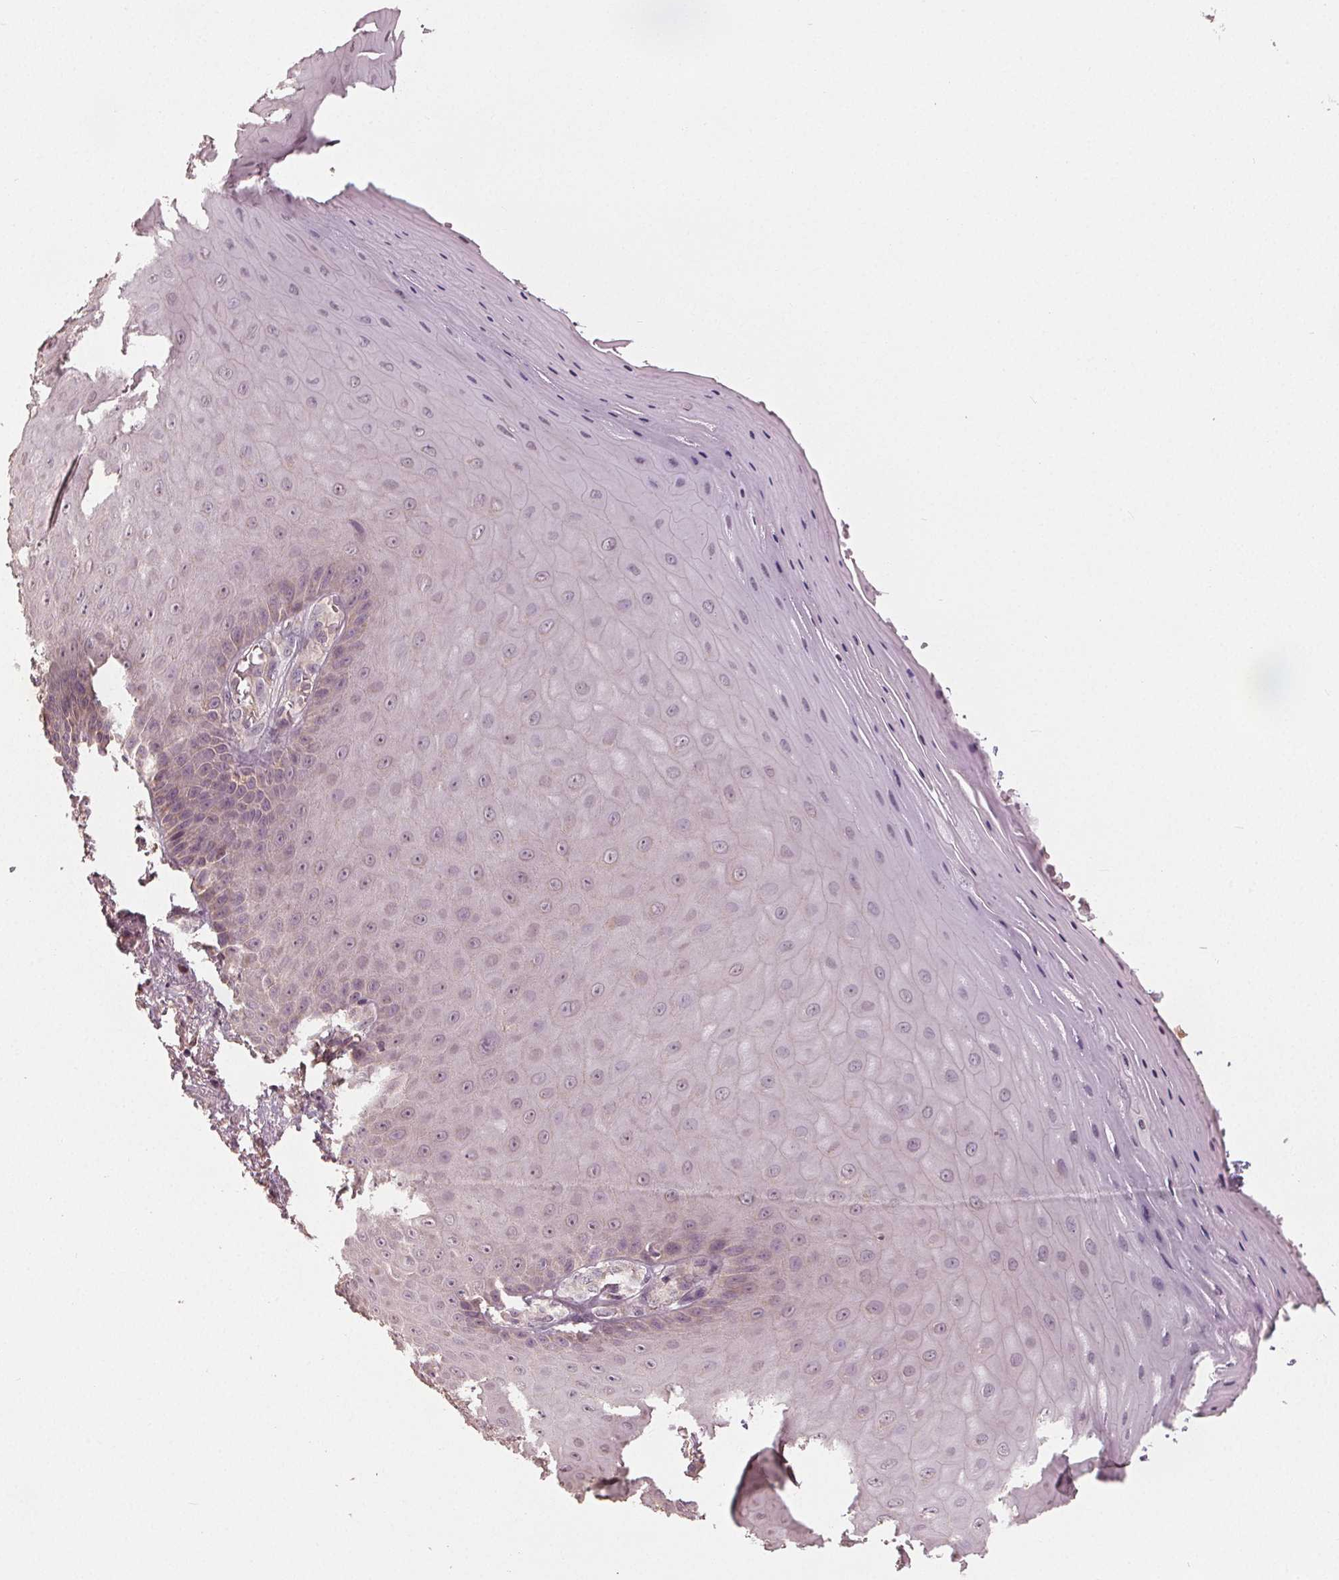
{"staining": {"intensity": "weak", "quantity": "<25%", "location": "cytoplasmic/membranous"}, "tissue": "vagina", "cell_type": "Squamous epithelial cells", "image_type": "normal", "snomed": [{"axis": "morphology", "description": "Normal tissue, NOS"}, {"axis": "topography", "description": "Vagina"}], "caption": "Histopathology image shows no significant protein staining in squamous epithelial cells of unremarkable vagina. Brightfield microscopy of IHC stained with DAB (brown) and hematoxylin (blue), captured at high magnification.", "gene": "GNB2", "patient": {"sex": "female", "age": 83}}